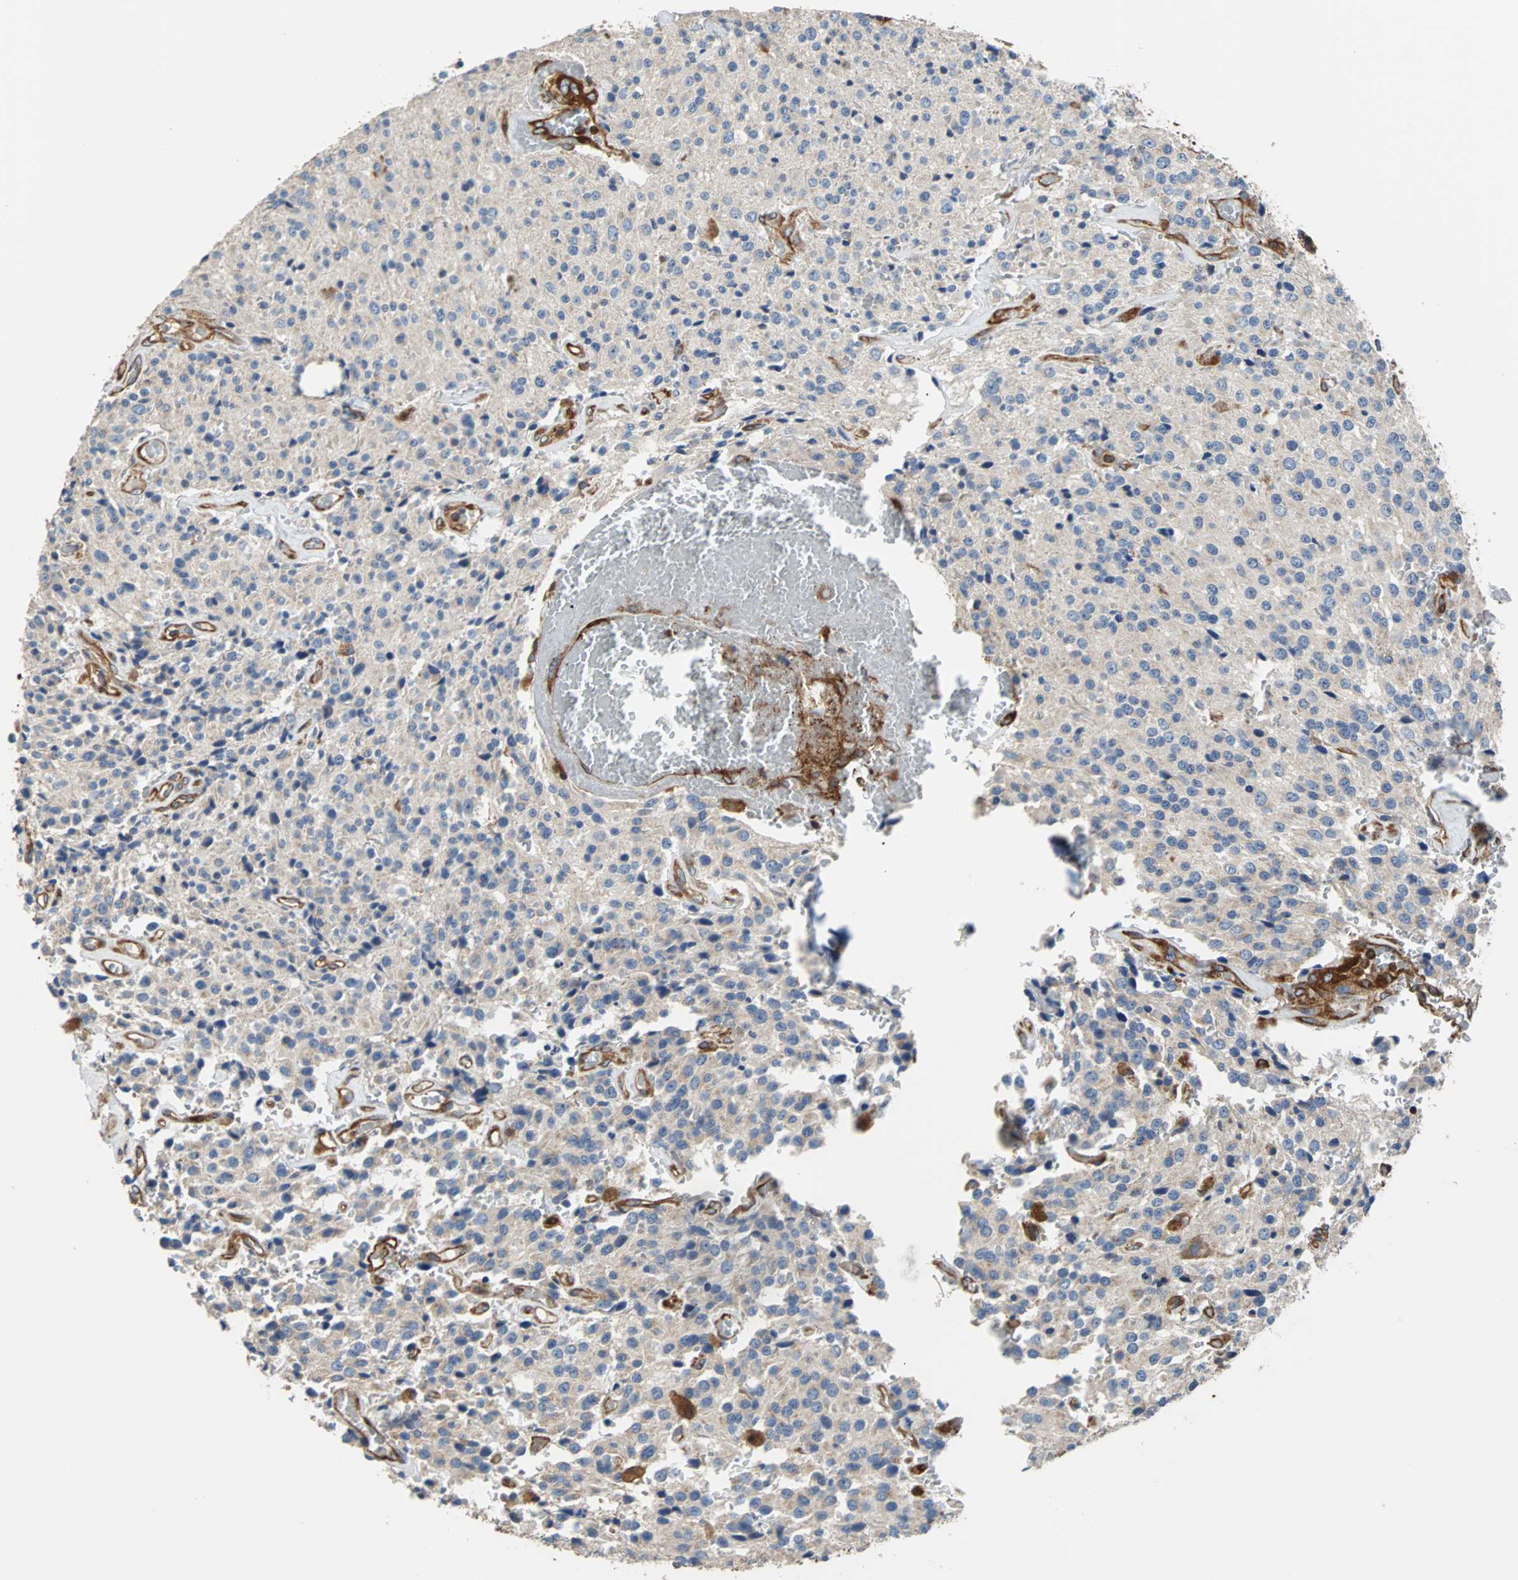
{"staining": {"intensity": "negative", "quantity": "none", "location": "none"}, "tissue": "glioma", "cell_type": "Tumor cells", "image_type": "cancer", "snomed": [{"axis": "morphology", "description": "Glioma, malignant, Low grade"}, {"axis": "topography", "description": "Brain"}], "caption": "Immunohistochemical staining of glioma reveals no significant expression in tumor cells.", "gene": "PLCG2", "patient": {"sex": "male", "age": 58}}